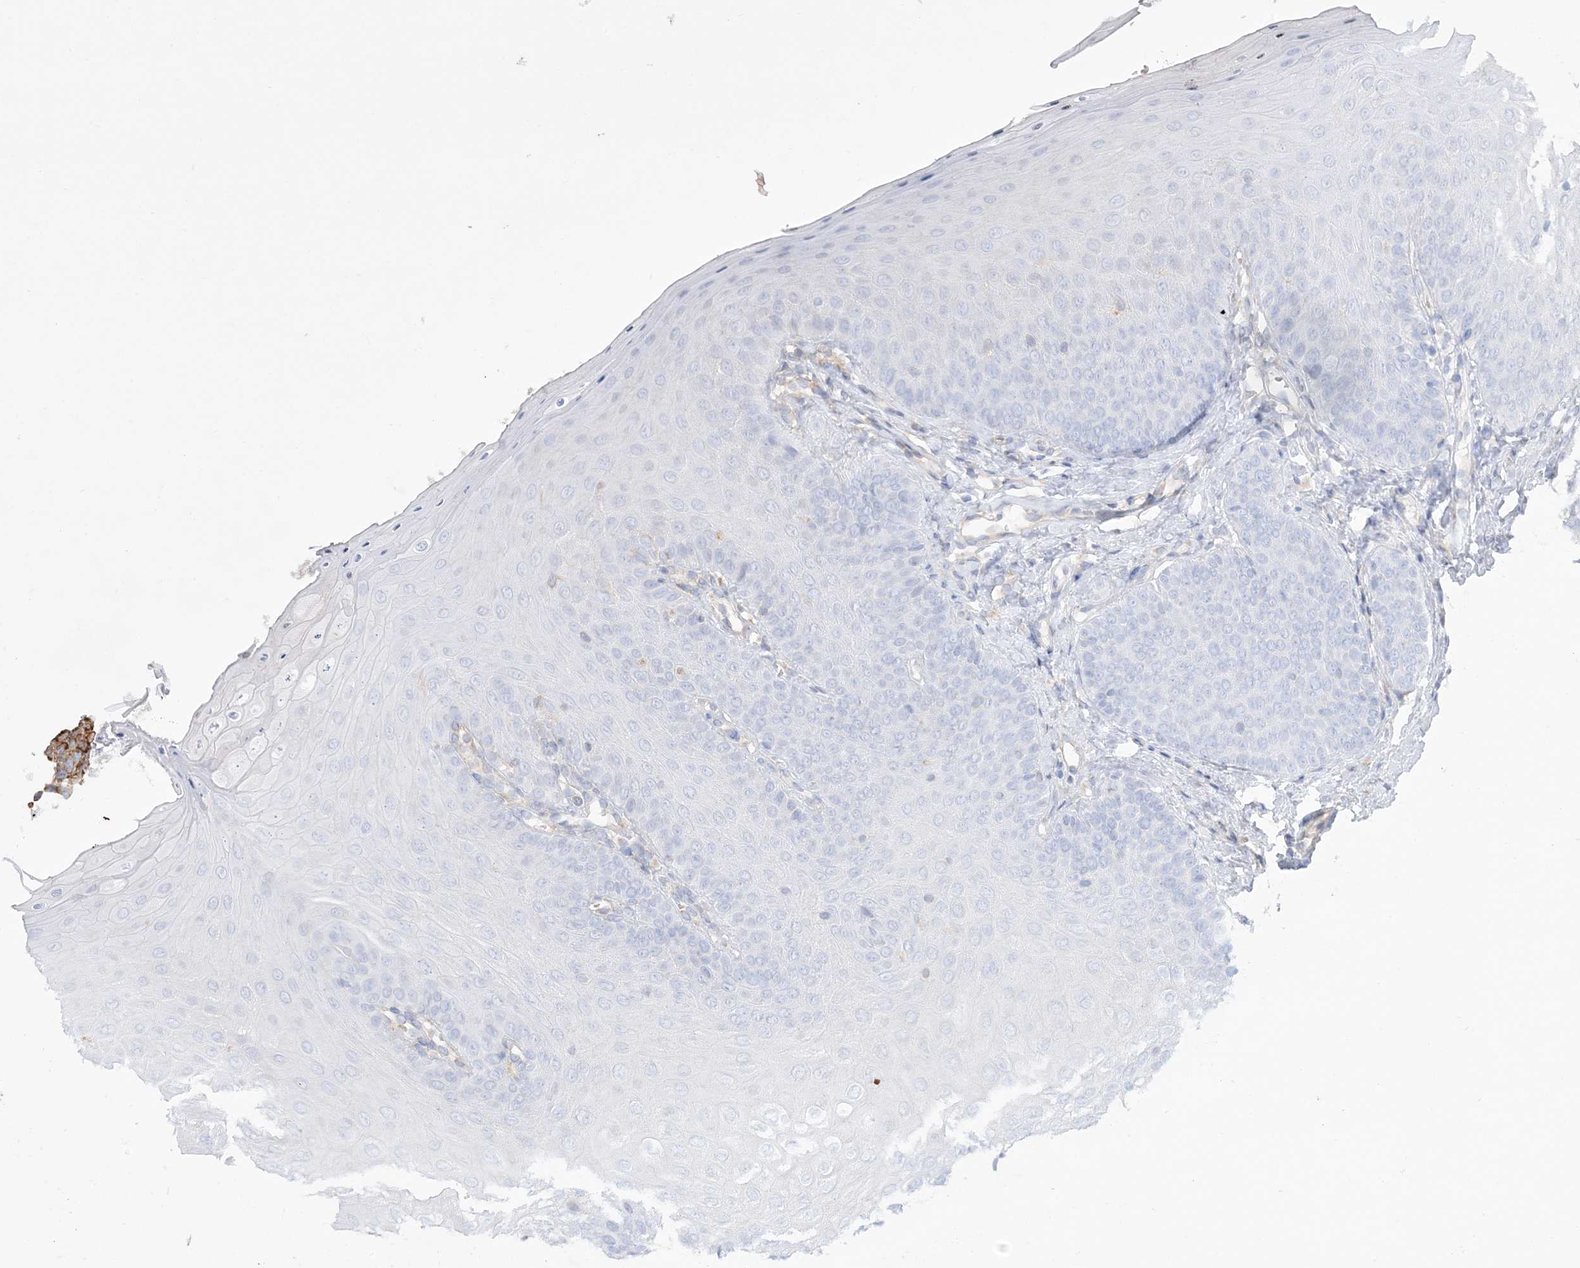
{"staining": {"intensity": "negative", "quantity": "none", "location": "none"}, "tissue": "oral mucosa", "cell_type": "Squamous epithelial cells", "image_type": "normal", "snomed": [{"axis": "morphology", "description": "Normal tissue, NOS"}, {"axis": "topography", "description": "Oral tissue"}], "caption": "This photomicrograph is of unremarkable oral mucosa stained with IHC to label a protein in brown with the nuclei are counter-stained blue. There is no positivity in squamous epithelial cells.", "gene": "ZNF821", "patient": {"sex": "female", "age": 68}}